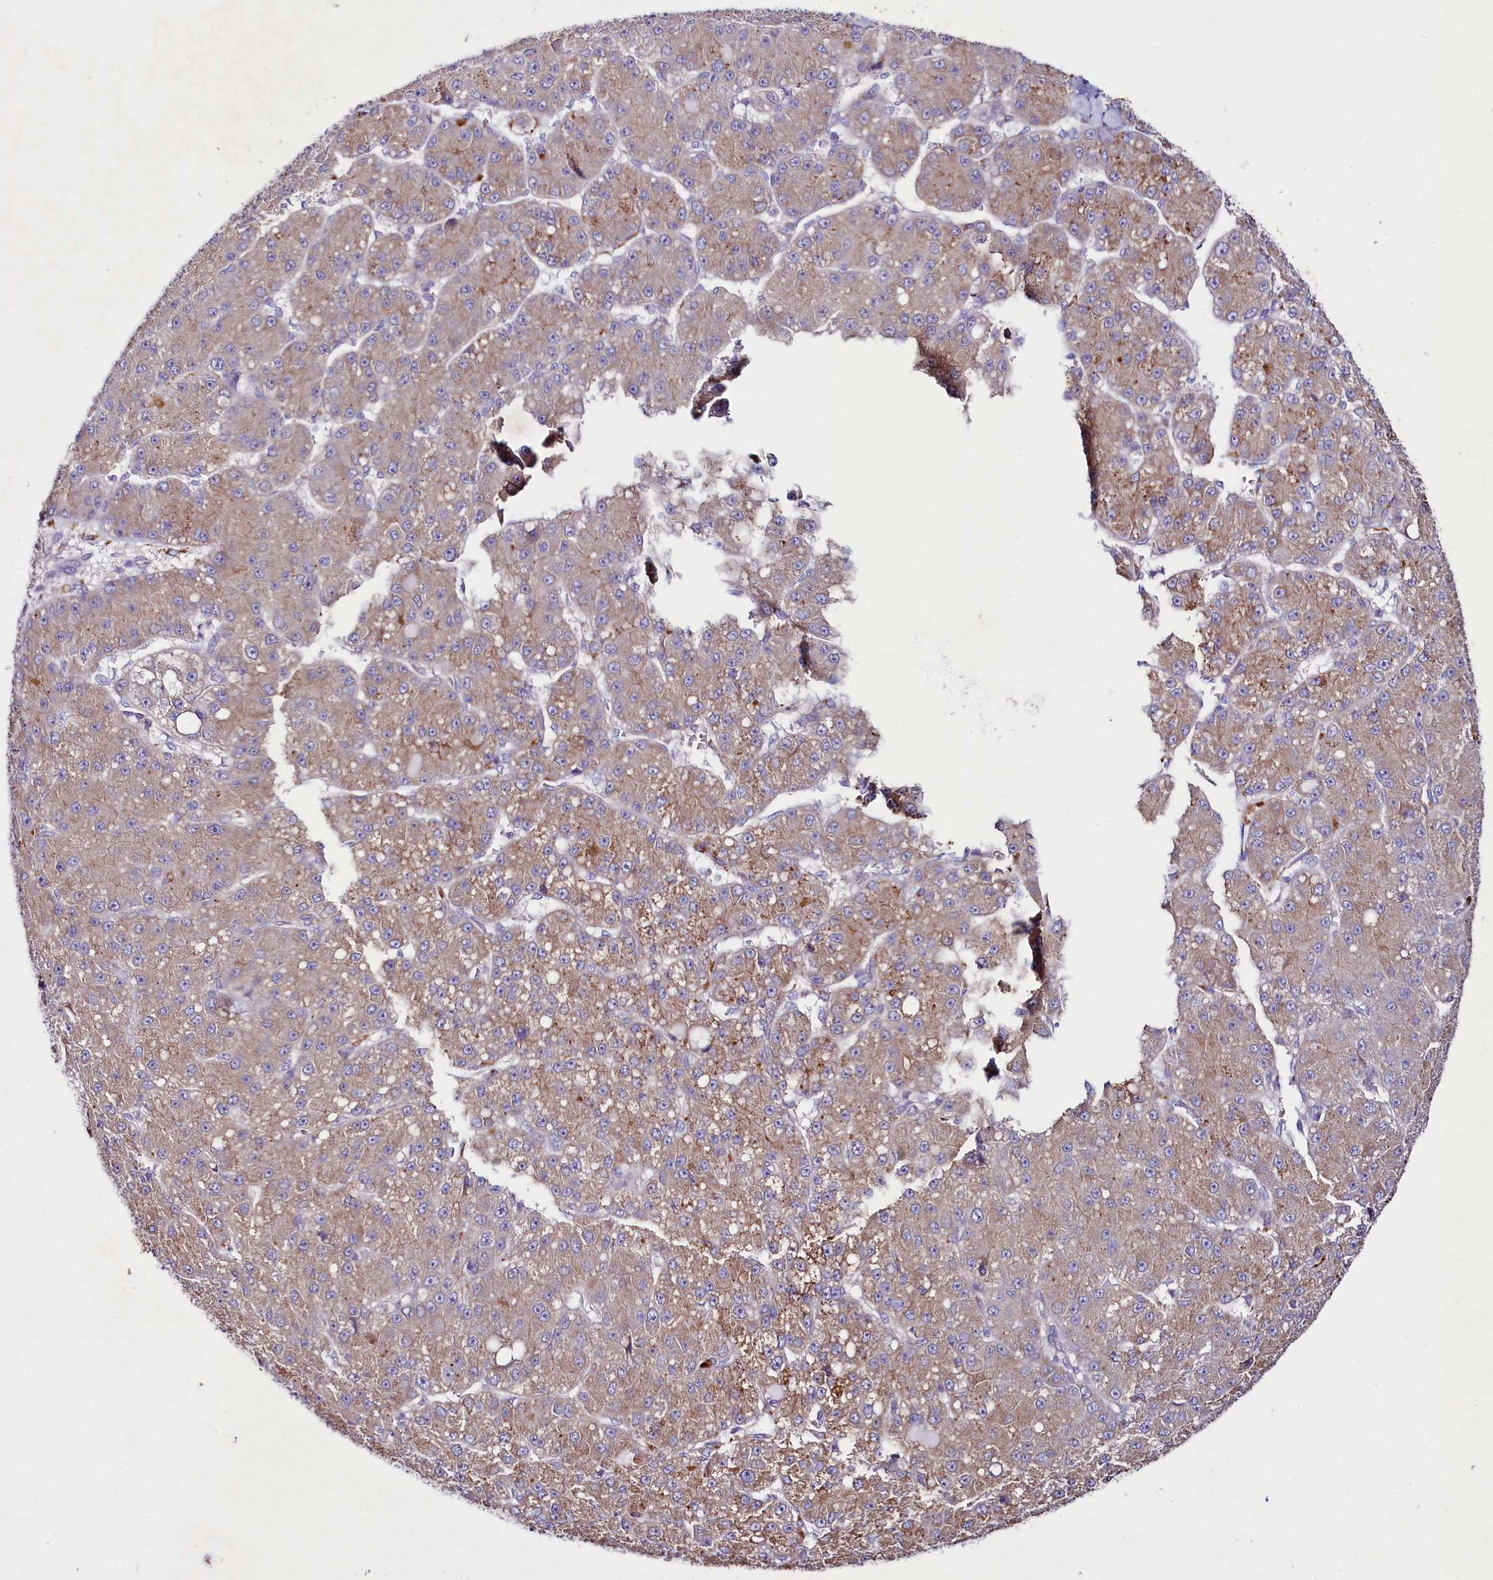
{"staining": {"intensity": "moderate", "quantity": ">75%", "location": "cytoplasmic/membranous"}, "tissue": "liver cancer", "cell_type": "Tumor cells", "image_type": "cancer", "snomed": [{"axis": "morphology", "description": "Carcinoma, Hepatocellular, NOS"}, {"axis": "topography", "description": "Liver"}], "caption": "IHC (DAB (3,3'-diaminobenzidine)) staining of human liver cancer demonstrates moderate cytoplasmic/membranous protein staining in approximately >75% of tumor cells. (Brightfield microscopy of DAB IHC at high magnification).", "gene": "SACM1L", "patient": {"sex": "male", "age": 67}}